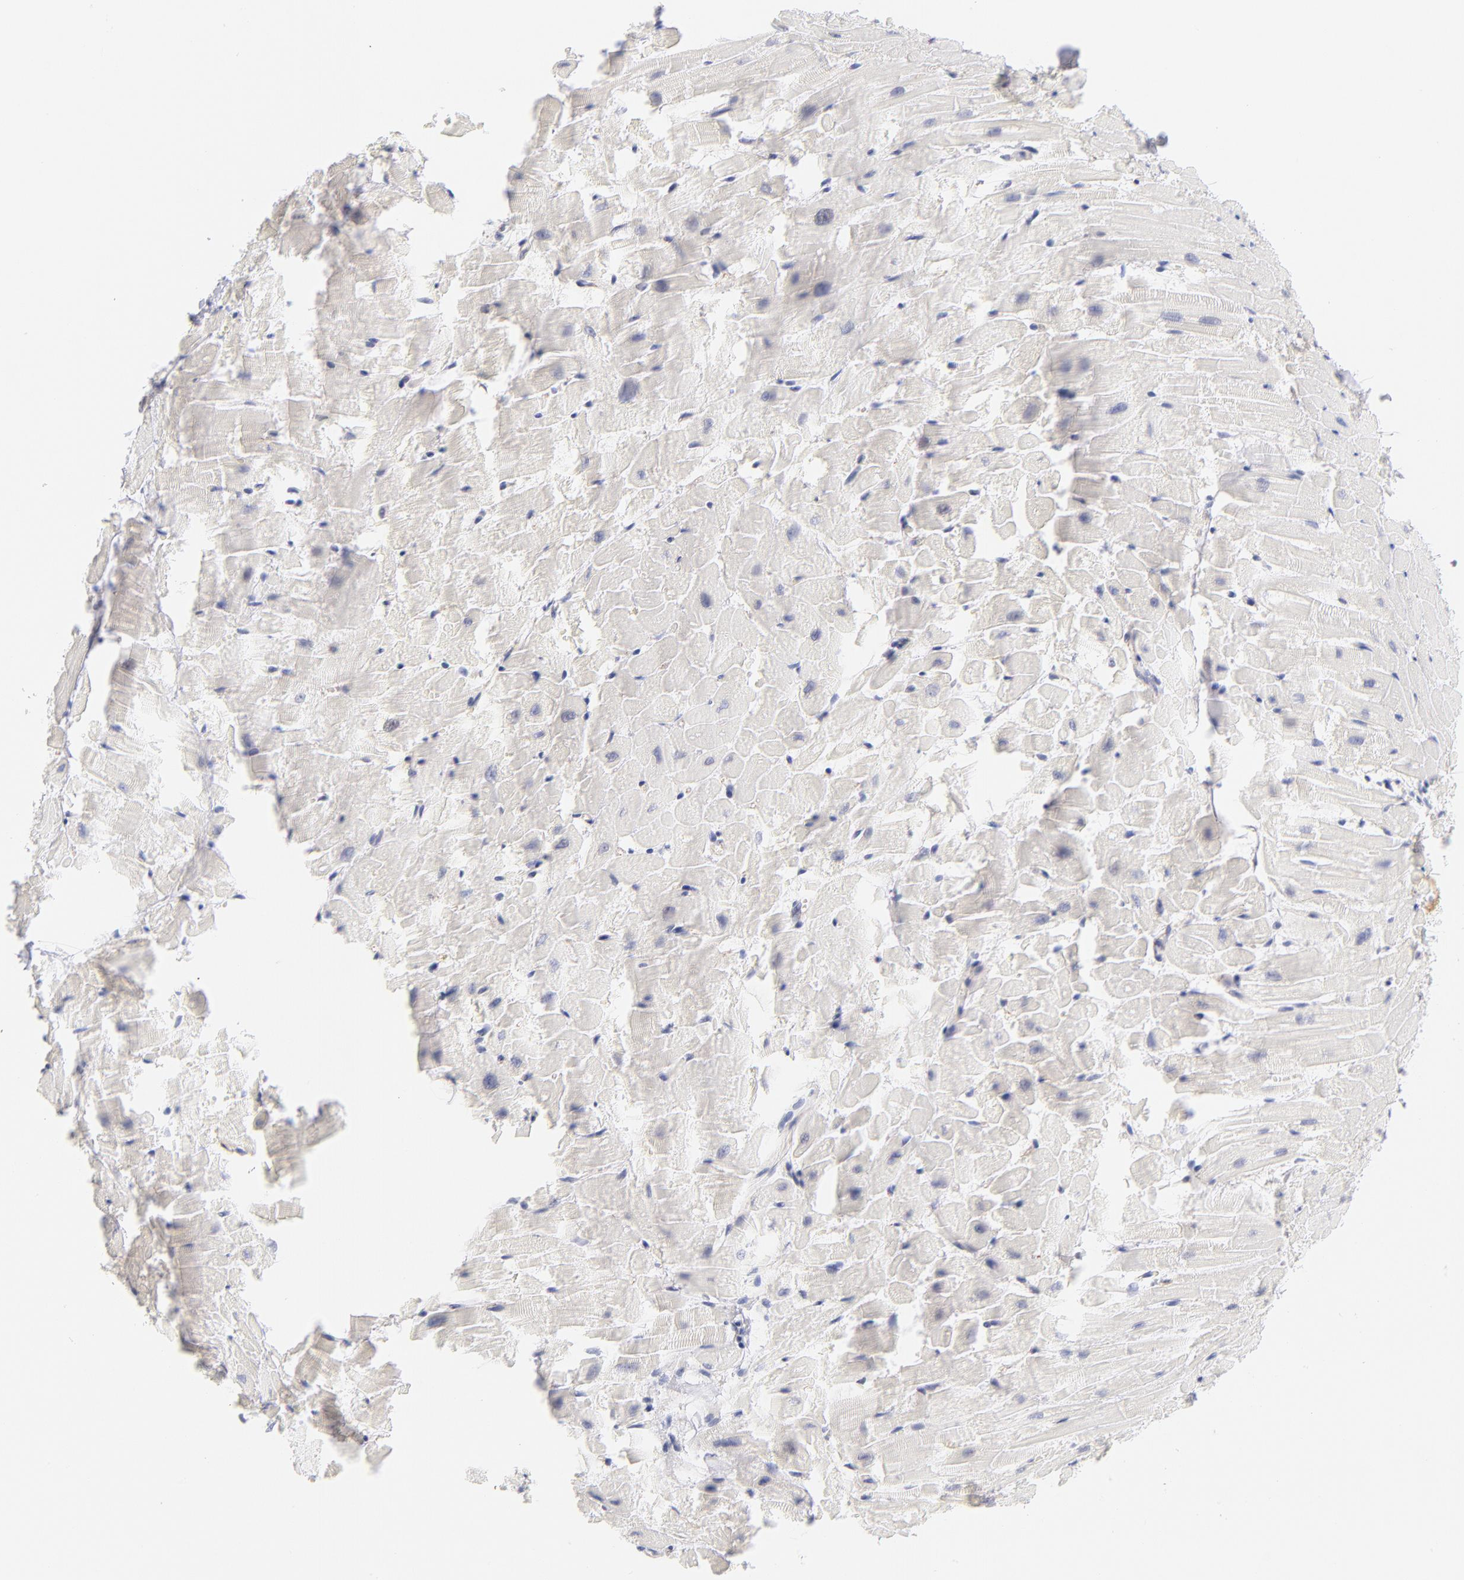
{"staining": {"intensity": "negative", "quantity": "none", "location": "none"}, "tissue": "heart muscle", "cell_type": "Cardiomyocytes", "image_type": "normal", "snomed": [{"axis": "morphology", "description": "Normal tissue, NOS"}, {"axis": "topography", "description": "Heart"}], "caption": "Human heart muscle stained for a protein using immunohistochemistry displays no positivity in cardiomyocytes.", "gene": "CASP6", "patient": {"sex": "female", "age": 19}}